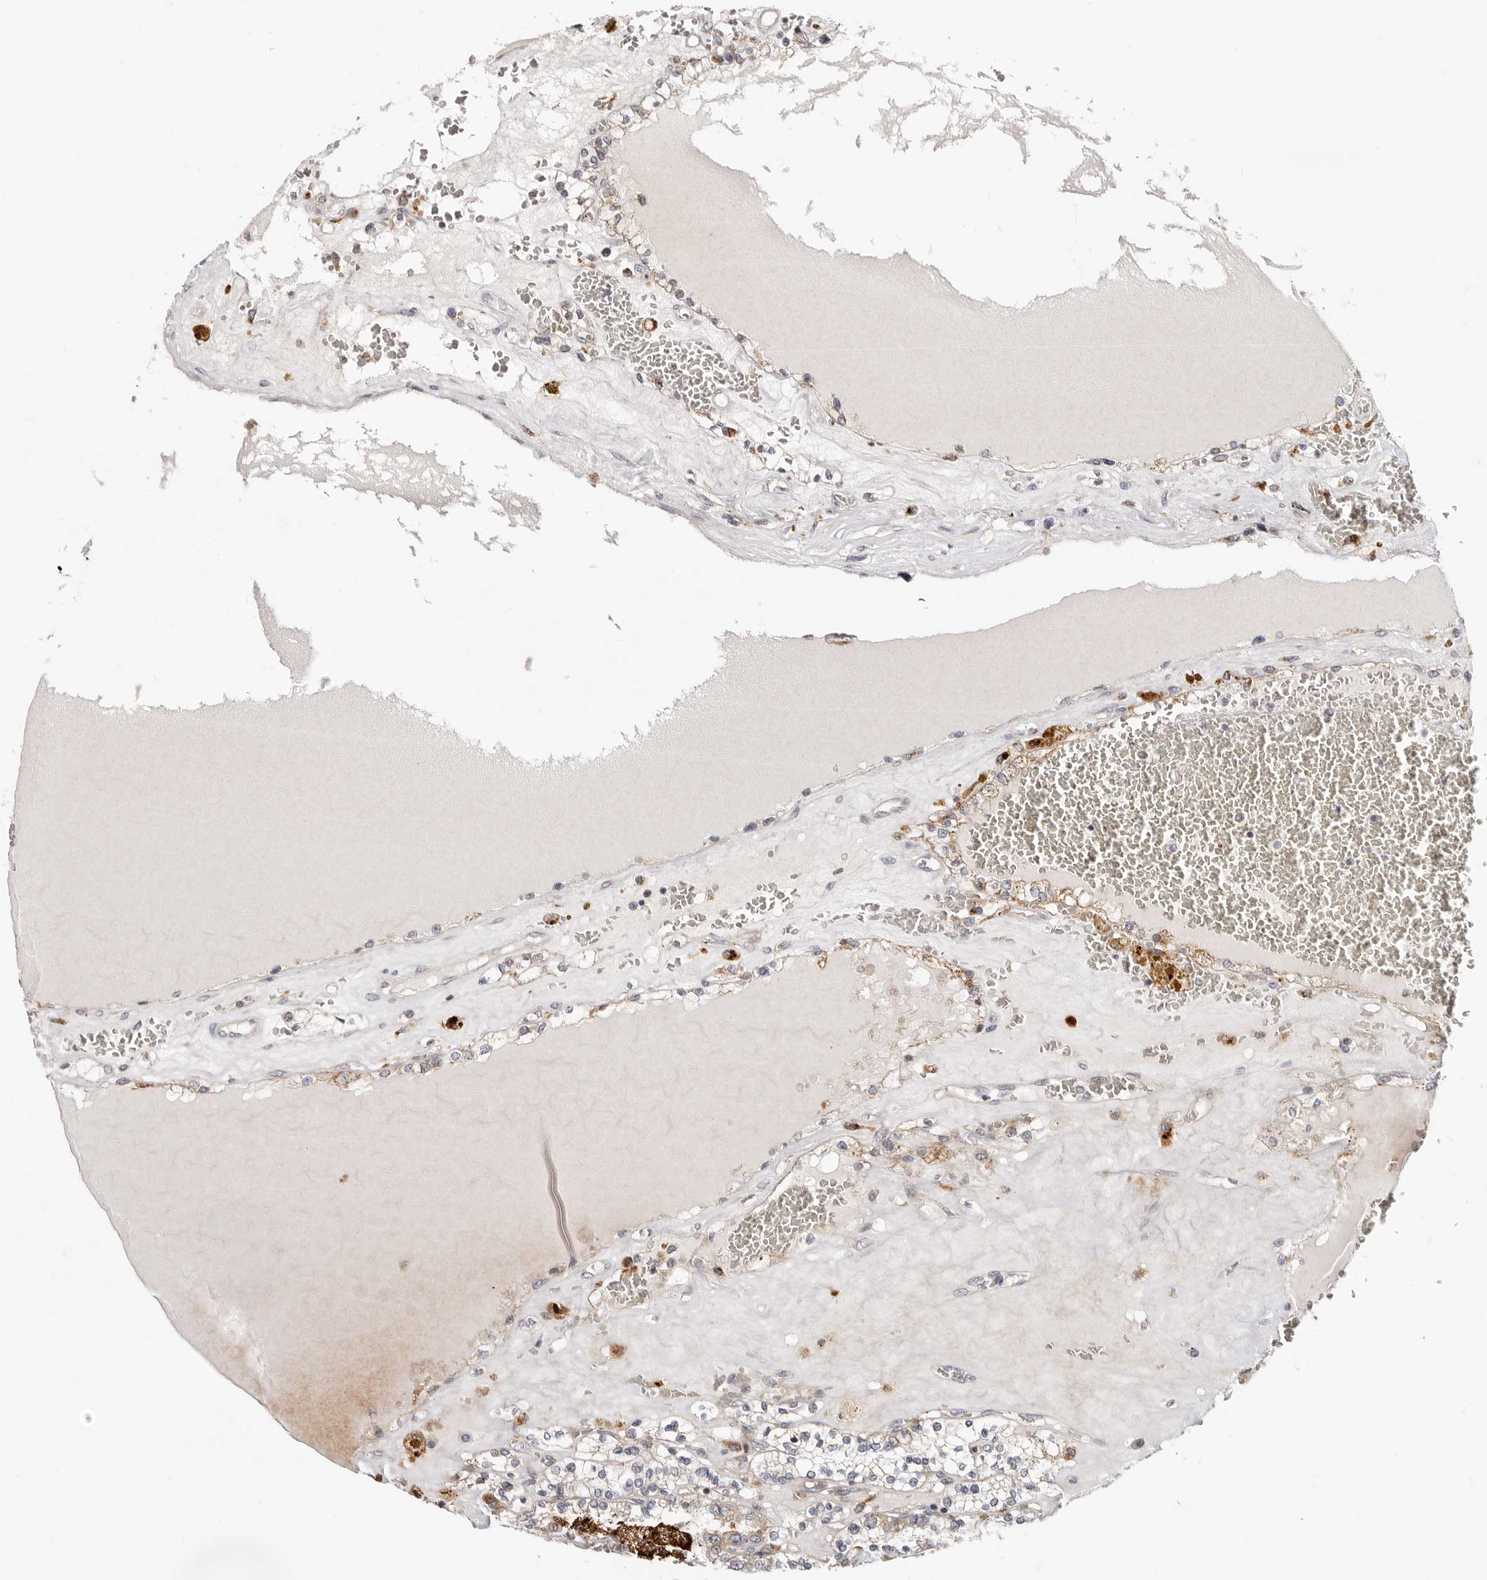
{"staining": {"intensity": "weak", "quantity": ">75%", "location": "cytoplasmic/membranous"}, "tissue": "renal cancer", "cell_type": "Tumor cells", "image_type": "cancer", "snomed": [{"axis": "morphology", "description": "Adenocarcinoma, NOS"}, {"axis": "topography", "description": "Kidney"}], "caption": "Immunohistochemistry of renal cancer (adenocarcinoma) reveals low levels of weak cytoplasmic/membranous positivity in approximately >75% of tumor cells.", "gene": "TOR3A", "patient": {"sex": "female", "age": 56}}